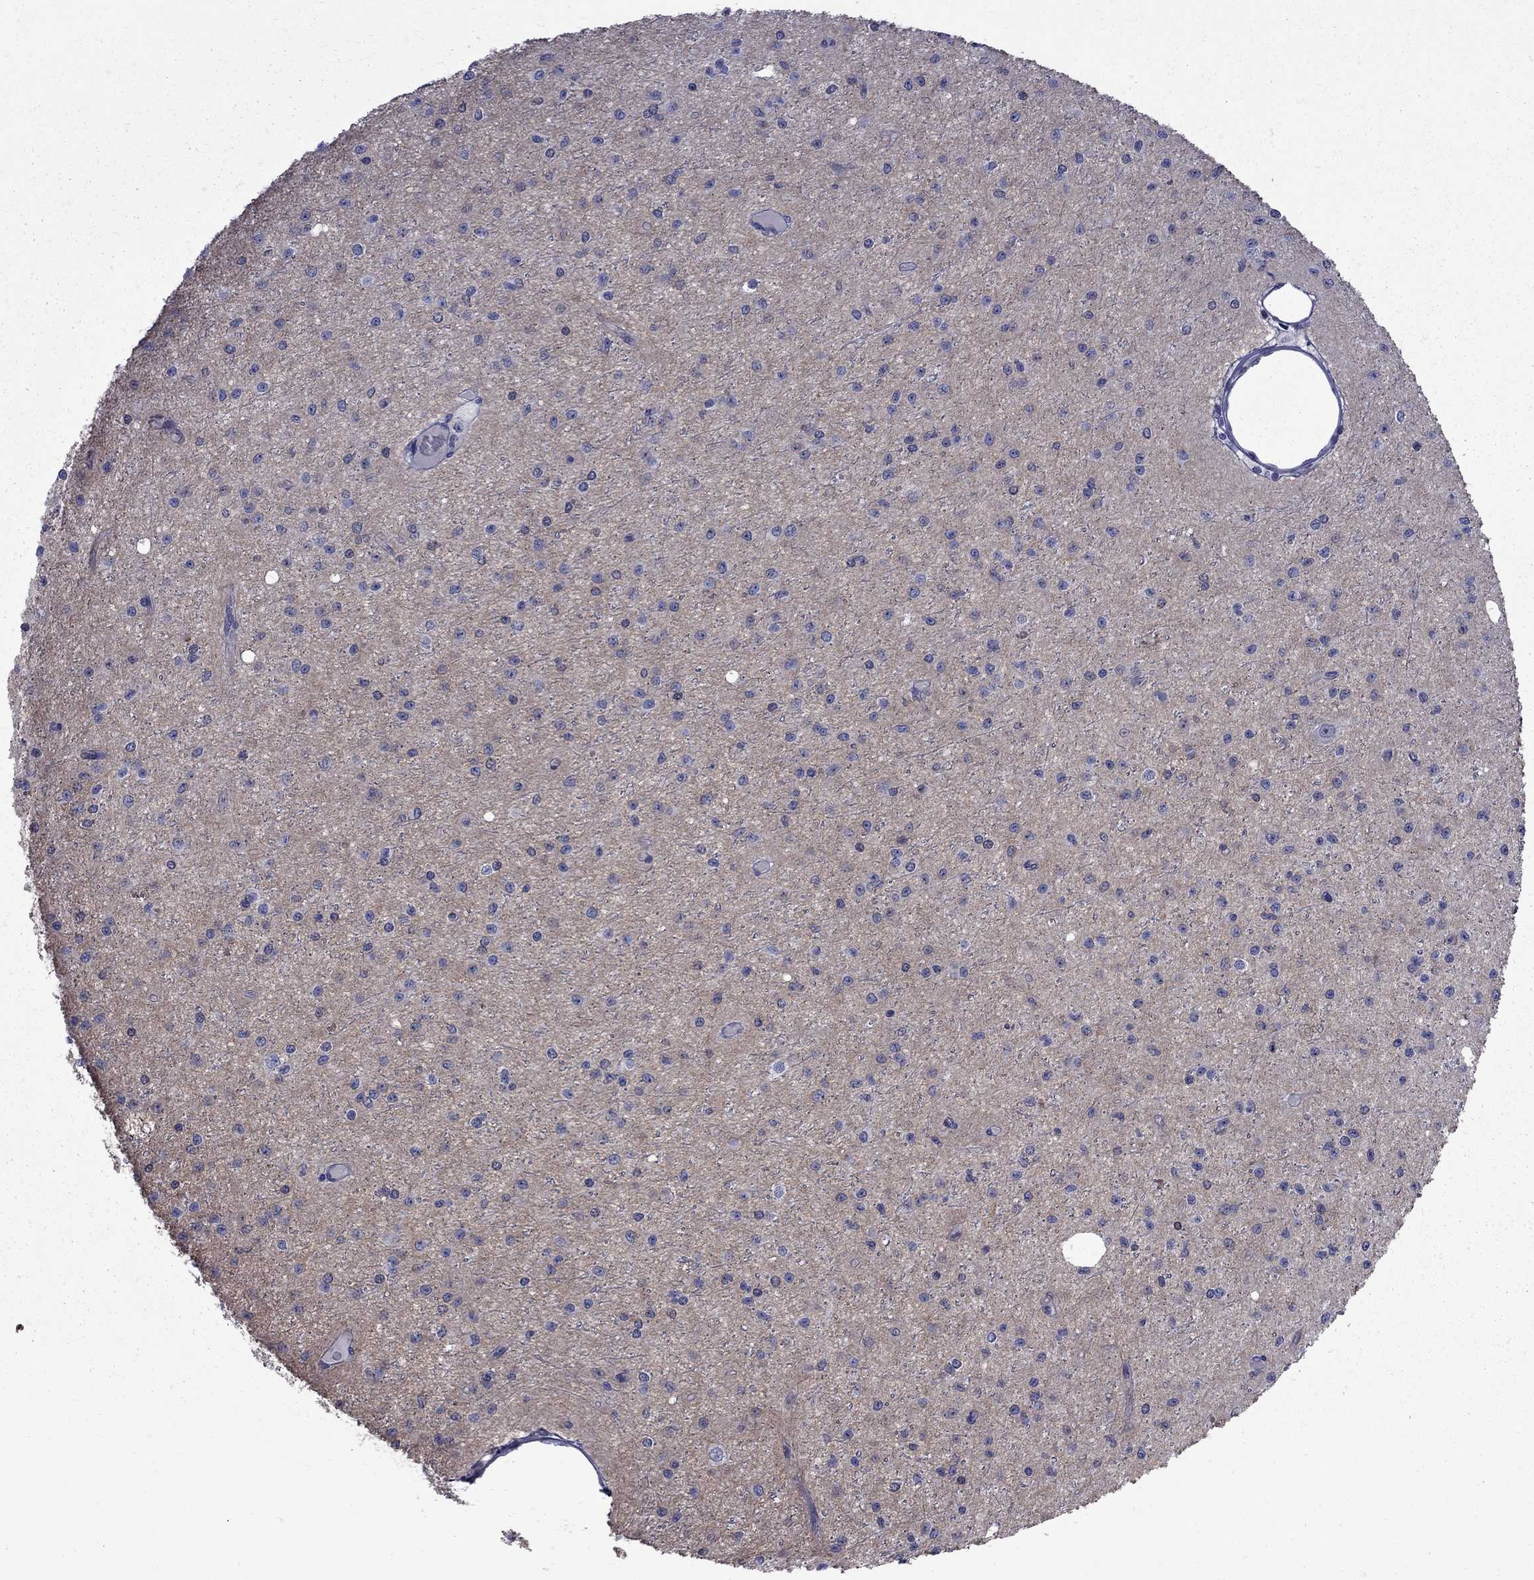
{"staining": {"intensity": "negative", "quantity": "none", "location": "none"}, "tissue": "glioma", "cell_type": "Tumor cells", "image_type": "cancer", "snomed": [{"axis": "morphology", "description": "Glioma, malignant, Low grade"}, {"axis": "topography", "description": "Brain"}], "caption": "Low-grade glioma (malignant) was stained to show a protein in brown. There is no significant expression in tumor cells.", "gene": "NRARP", "patient": {"sex": "male", "age": 27}}